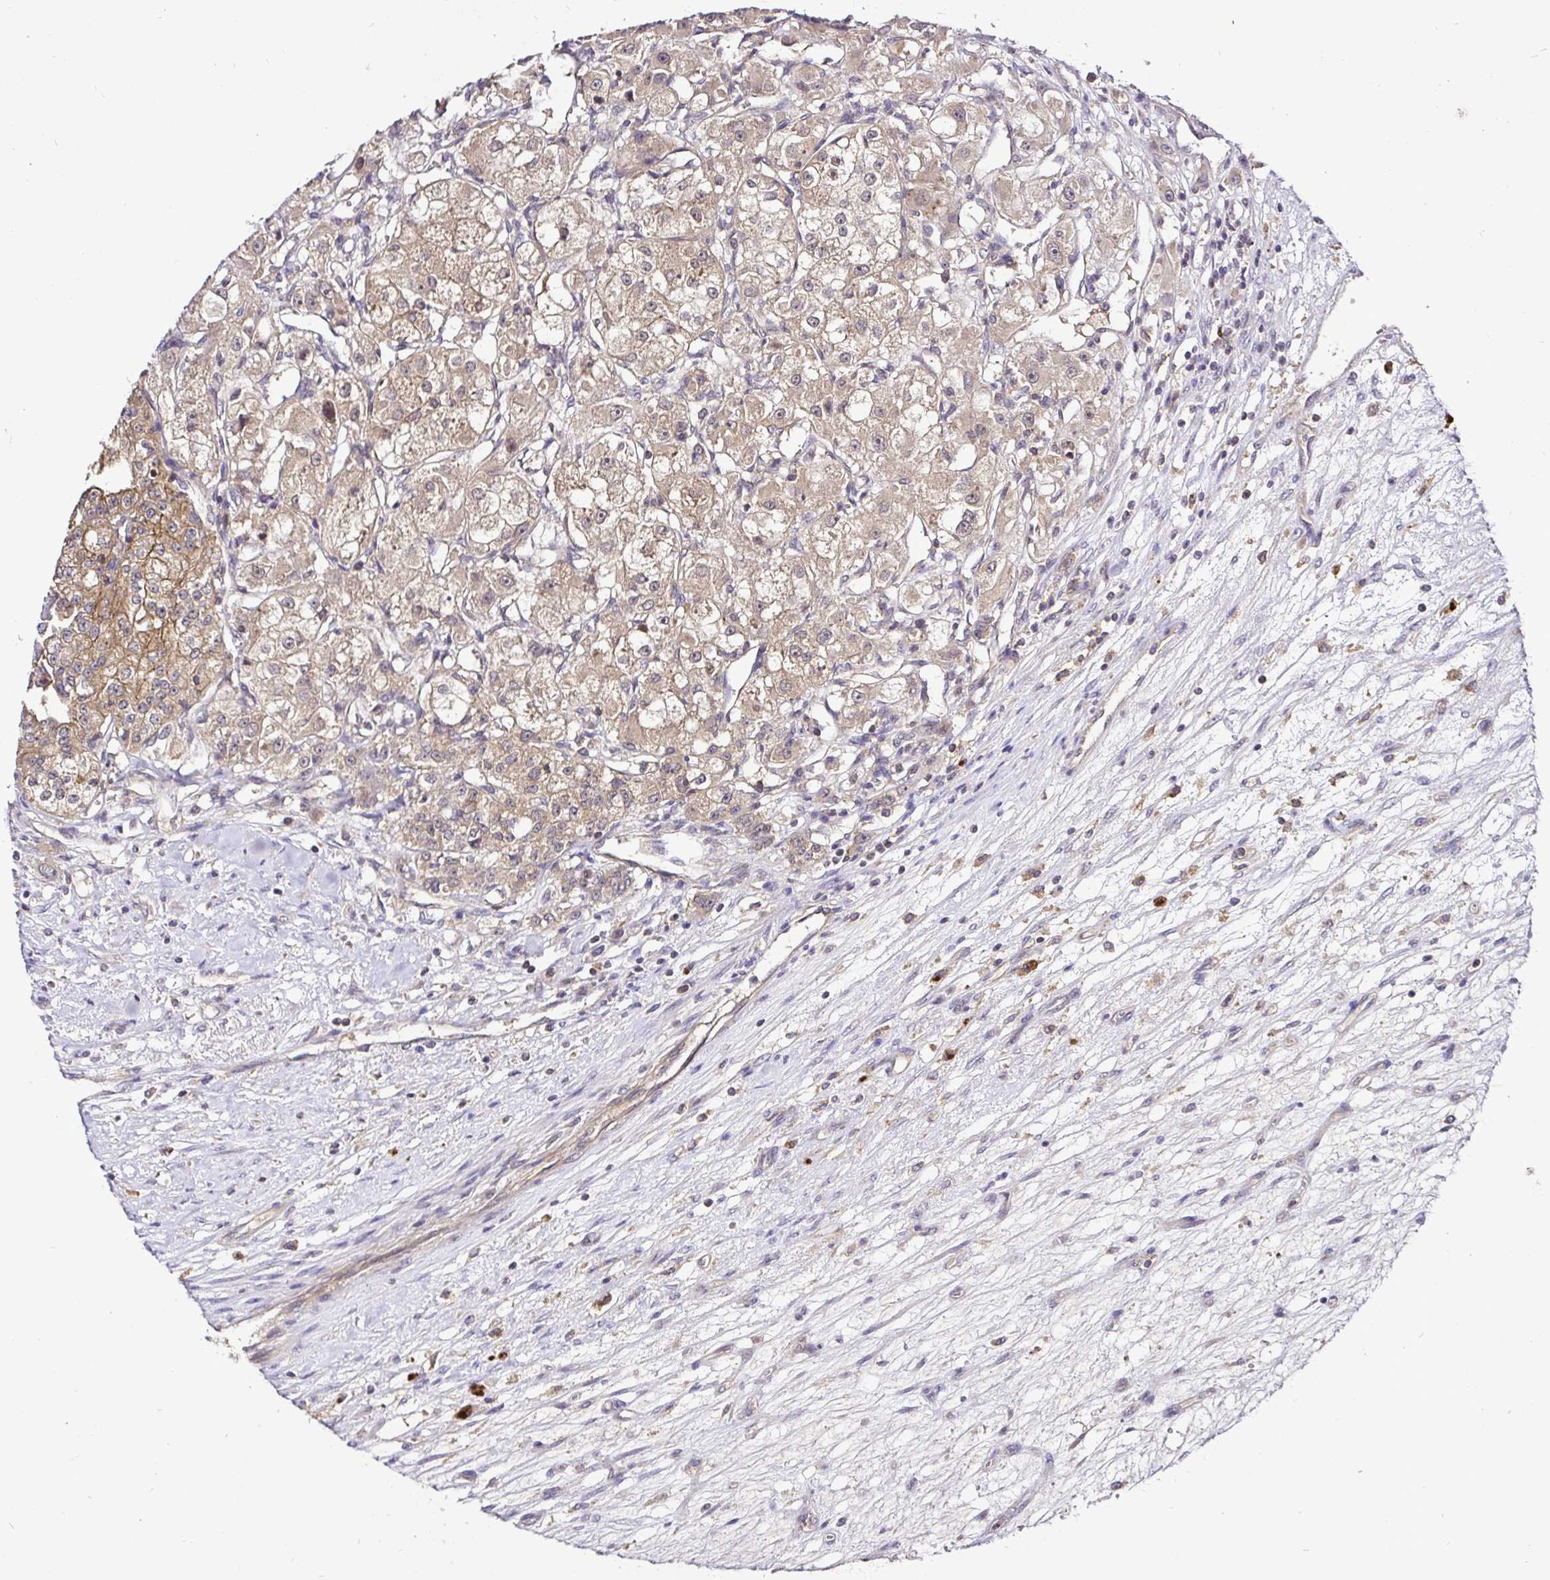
{"staining": {"intensity": "moderate", "quantity": ">75%", "location": "cytoplasmic/membranous"}, "tissue": "renal cancer", "cell_type": "Tumor cells", "image_type": "cancer", "snomed": [{"axis": "morphology", "description": "Adenocarcinoma, NOS"}, {"axis": "topography", "description": "Kidney"}], "caption": "The immunohistochemical stain shows moderate cytoplasmic/membranous staining in tumor cells of renal adenocarcinoma tissue.", "gene": "UBE2M", "patient": {"sex": "female", "age": 63}}